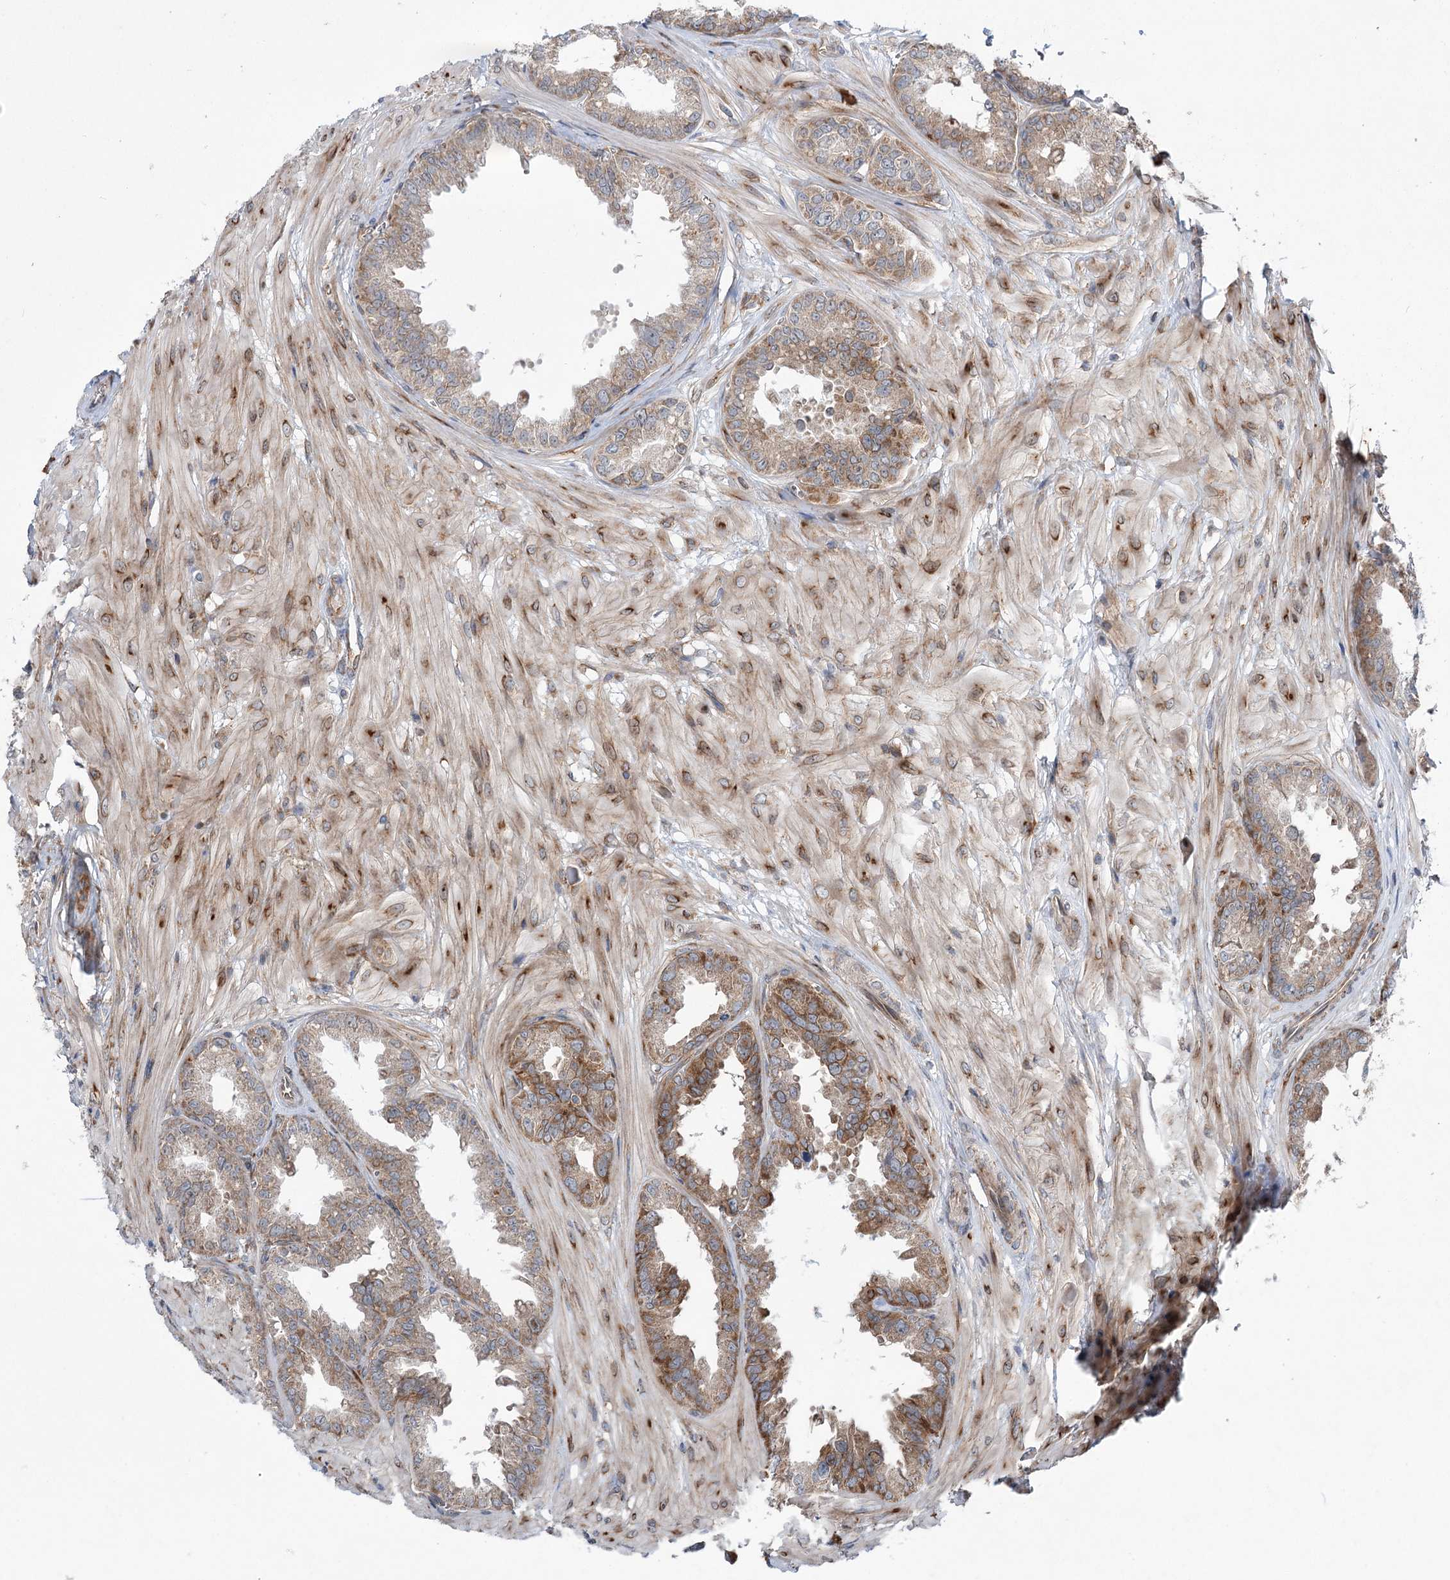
{"staining": {"intensity": "strong", "quantity": "25%-75%", "location": "cytoplasmic/membranous"}, "tissue": "seminal vesicle", "cell_type": "Glandular cells", "image_type": "normal", "snomed": [{"axis": "morphology", "description": "Normal tissue, NOS"}, {"axis": "topography", "description": "Prostate"}, {"axis": "topography", "description": "Seminal veicle"}], "caption": "IHC of normal human seminal vesicle reveals high levels of strong cytoplasmic/membranous expression in approximately 25%-75% of glandular cells.", "gene": "VWA2", "patient": {"sex": "male", "age": 51}}